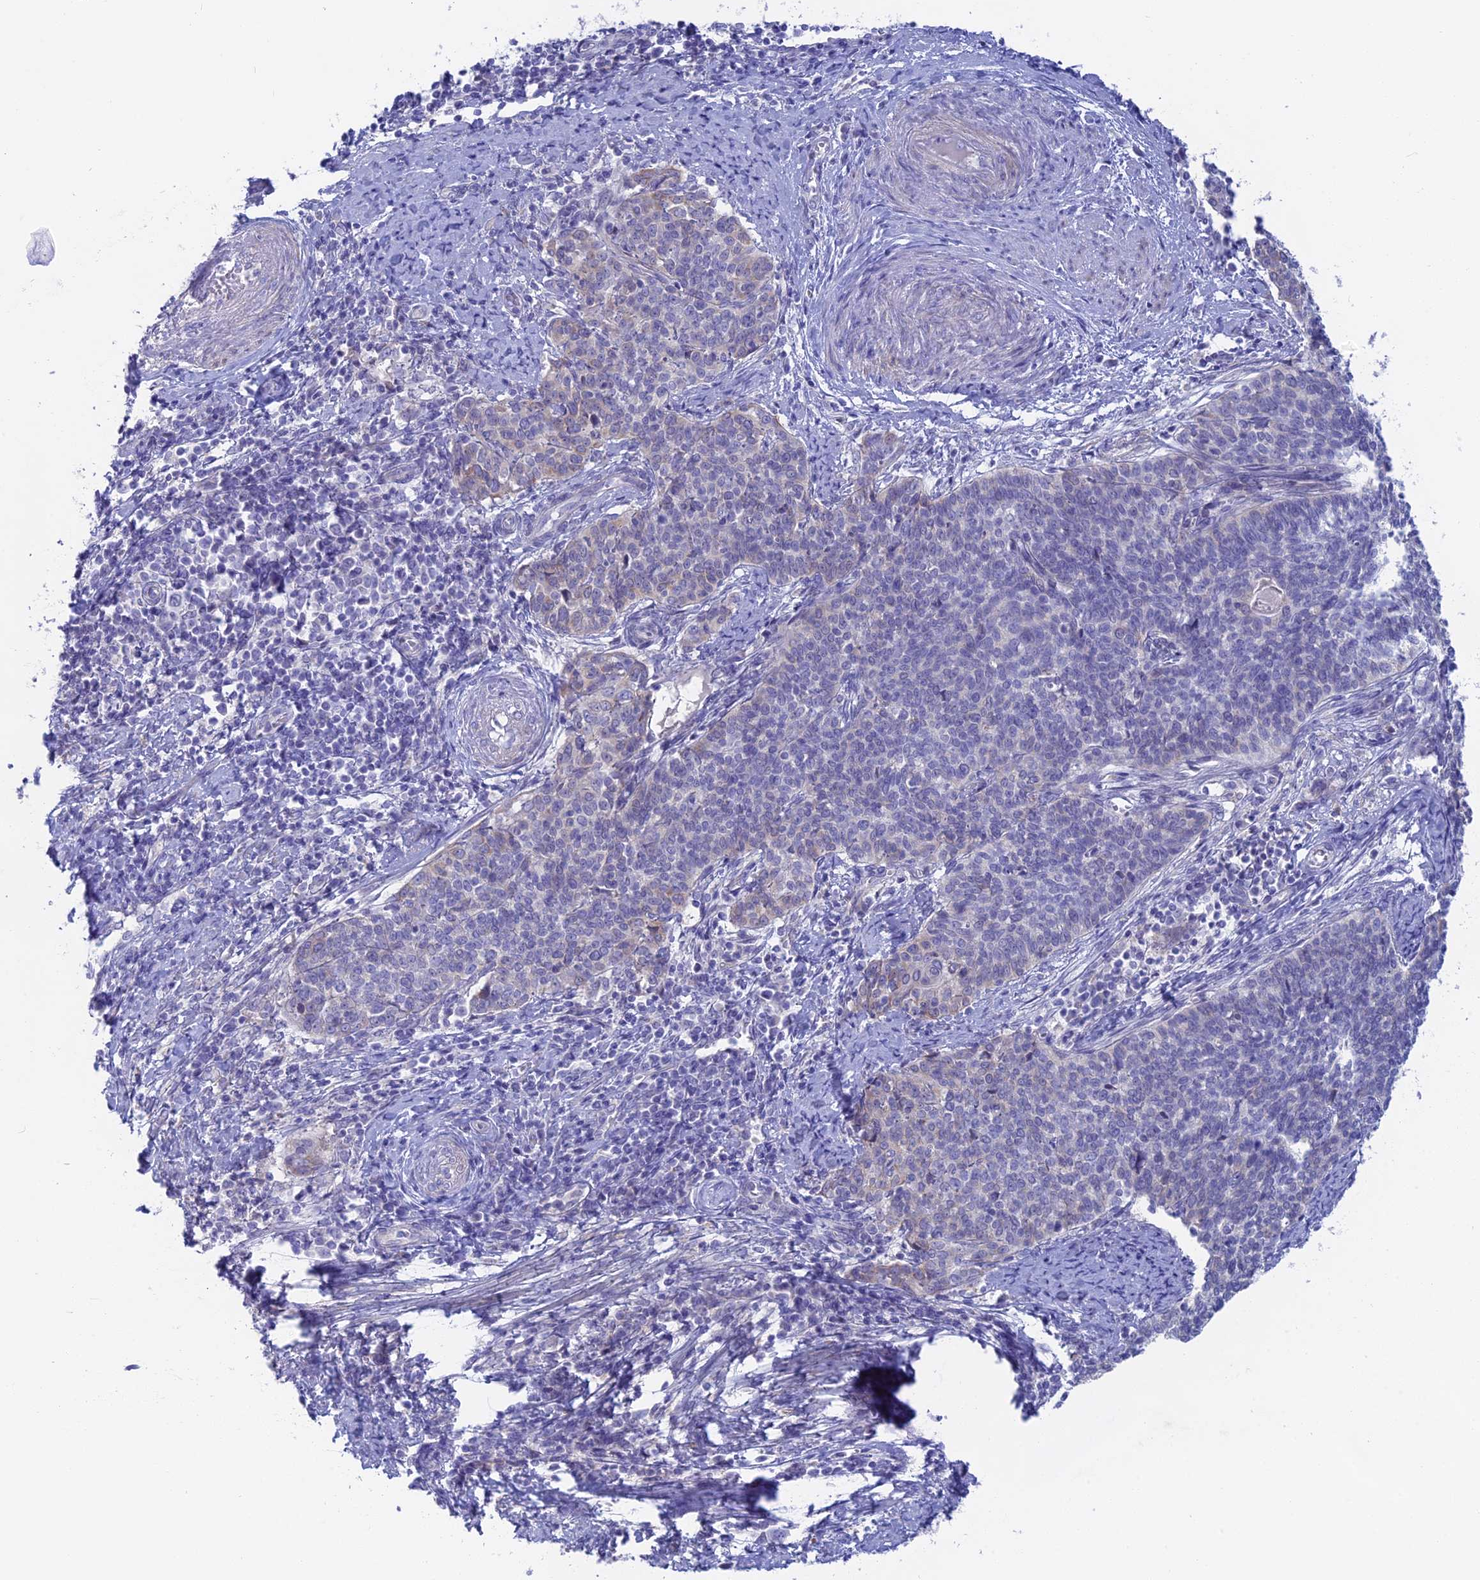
{"staining": {"intensity": "negative", "quantity": "none", "location": "none"}, "tissue": "cervical cancer", "cell_type": "Tumor cells", "image_type": "cancer", "snomed": [{"axis": "morphology", "description": "Squamous cell carcinoma, NOS"}, {"axis": "topography", "description": "Cervix"}], "caption": "Squamous cell carcinoma (cervical) stained for a protein using immunohistochemistry exhibits no expression tumor cells.", "gene": "GLB1L", "patient": {"sex": "female", "age": 39}}